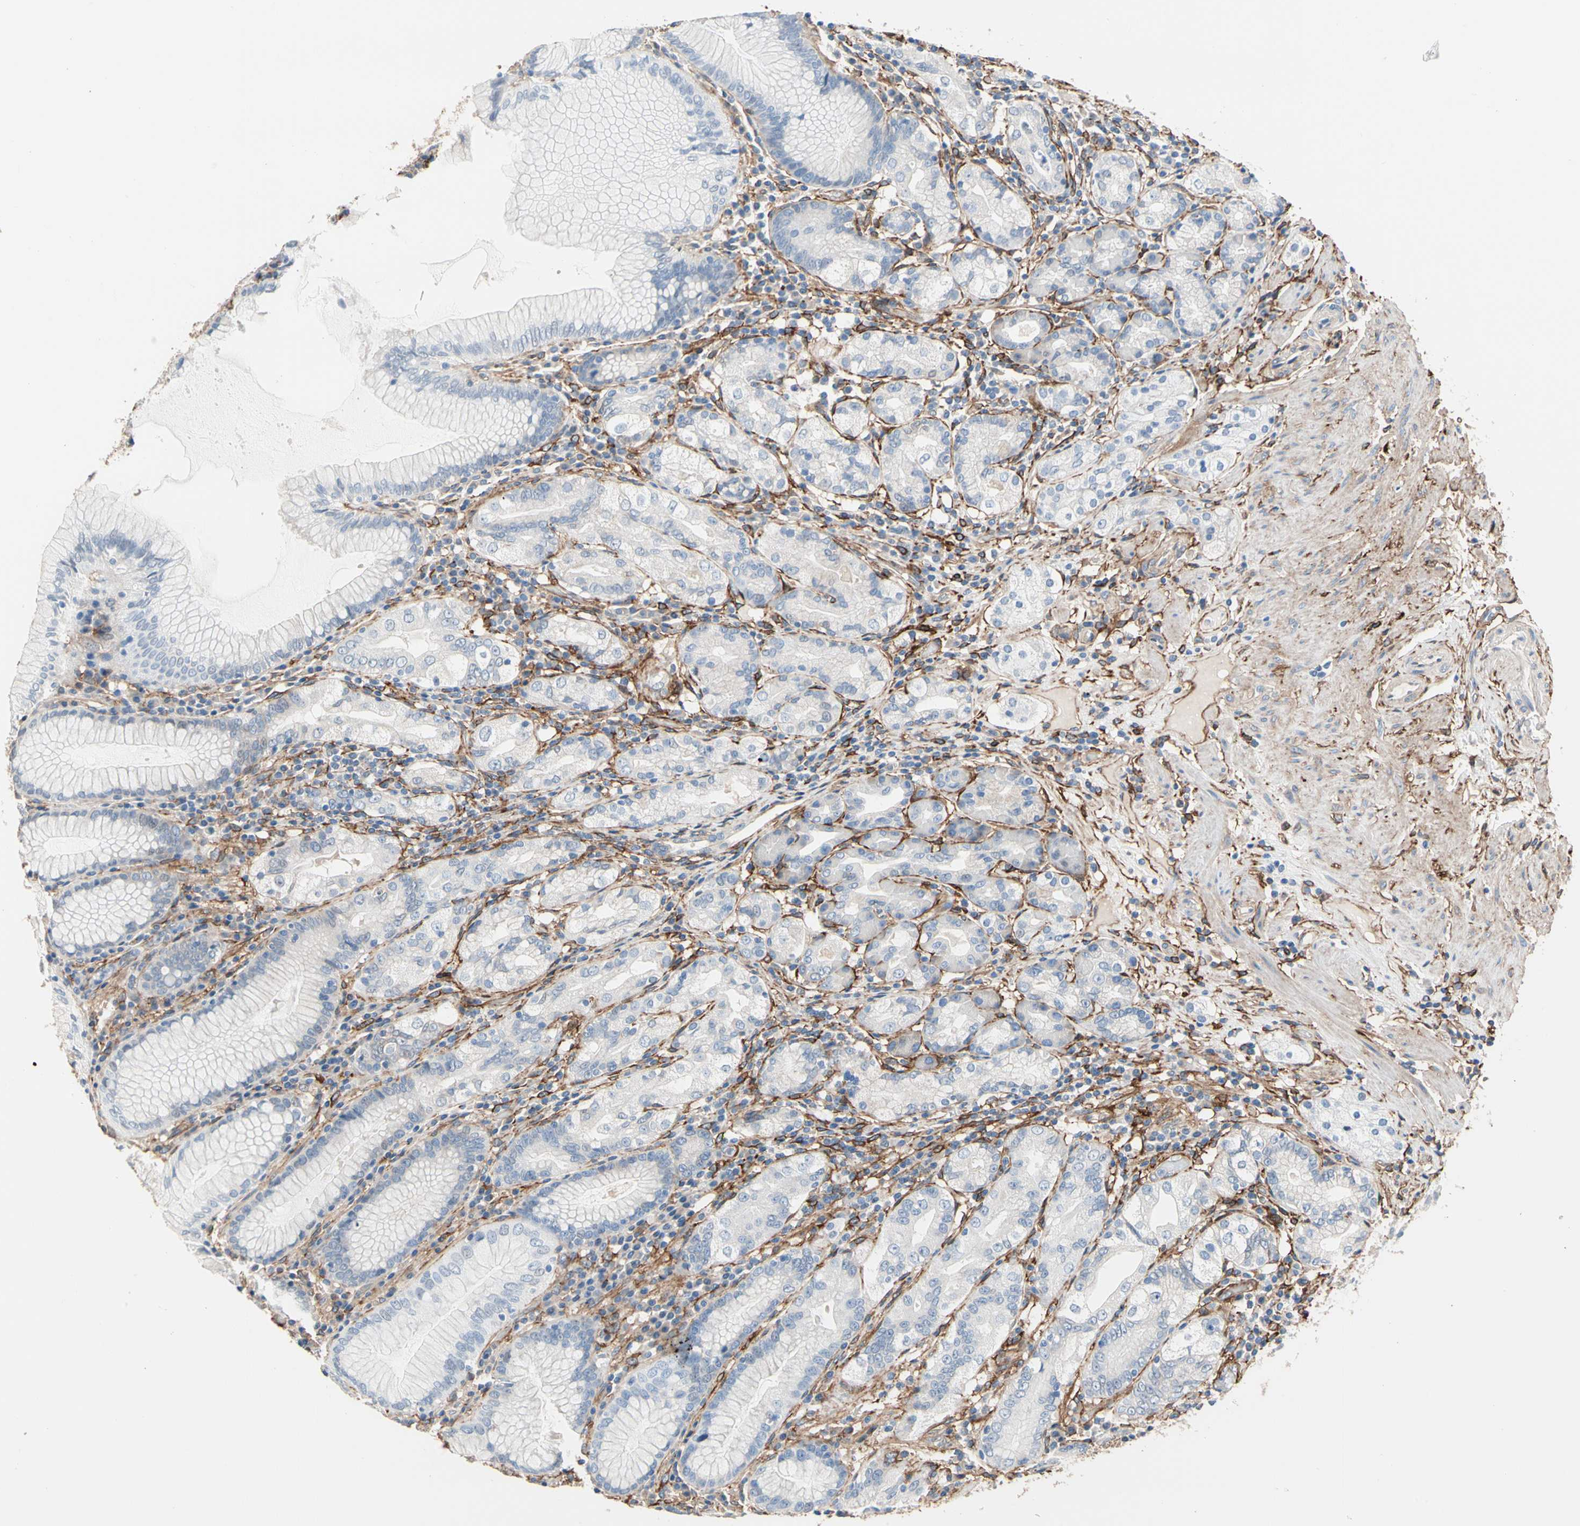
{"staining": {"intensity": "negative", "quantity": "none", "location": "none"}, "tissue": "stomach", "cell_type": "Glandular cells", "image_type": "normal", "snomed": [{"axis": "morphology", "description": "Normal tissue, NOS"}, {"axis": "topography", "description": "Stomach, lower"}], "caption": "The histopathology image shows no staining of glandular cells in benign stomach.", "gene": "EPB41L2", "patient": {"sex": "female", "age": 76}}